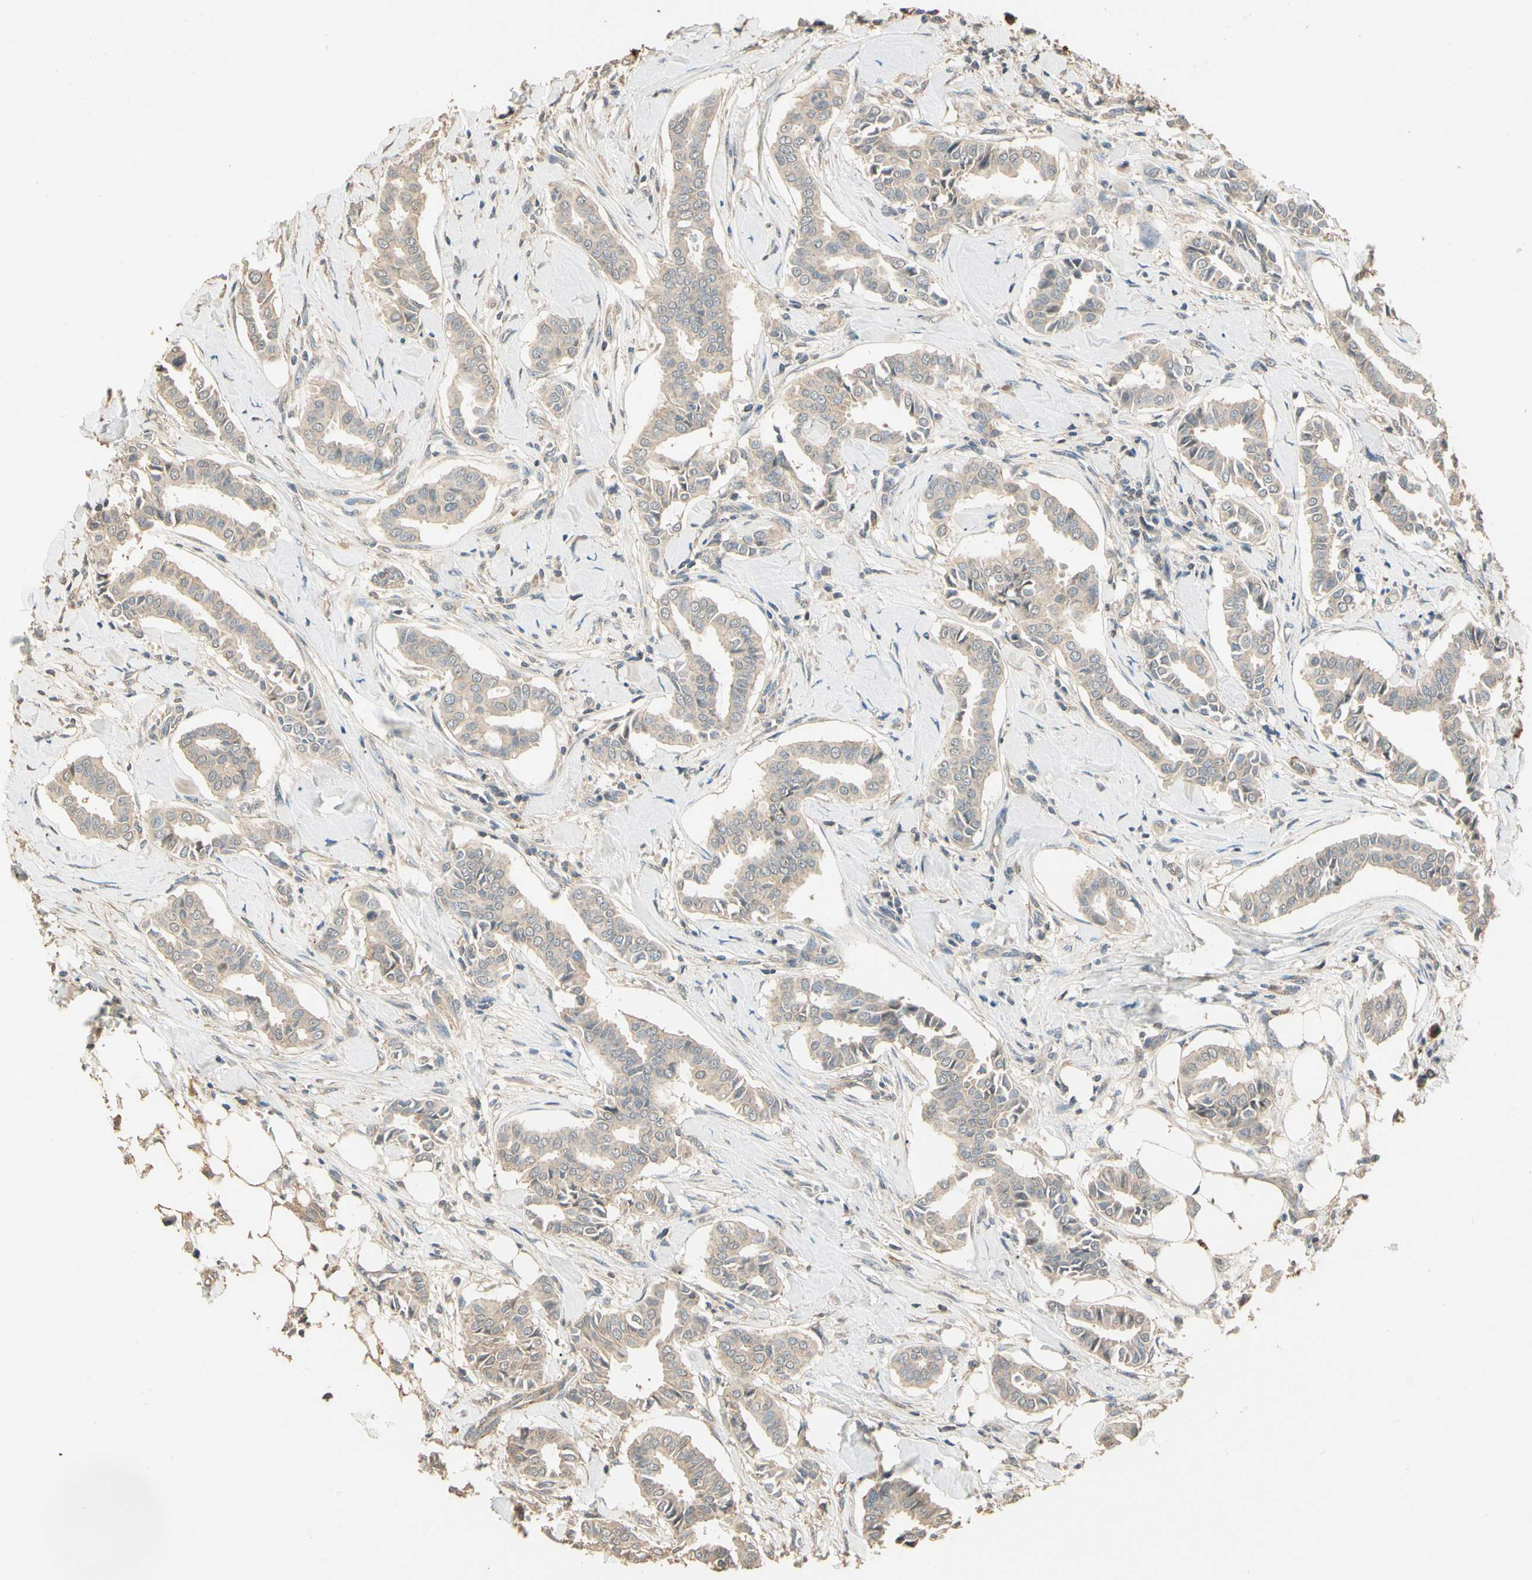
{"staining": {"intensity": "weak", "quantity": ">75%", "location": "cytoplasmic/membranous"}, "tissue": "head and neck cancer", "cell_type": "Tumor cells", "image_type": "cancer", "snomed": [{"axis": "morphology", "description": "Adenocarcinoma, NOS"}, {"axis": "topography", "description": "Salivary gland"}, {"axis": "topography", "description": "Head-Neck"}], "caption": "High-power microscopy captured an IHC photomicrograph of head and neck adenocarcinoma, revealing weak cytoplasmic/membranous expression in about >75% of tumor cells.", "gene": "CDH6", "patient": {"sex": "female", "age": 59}}